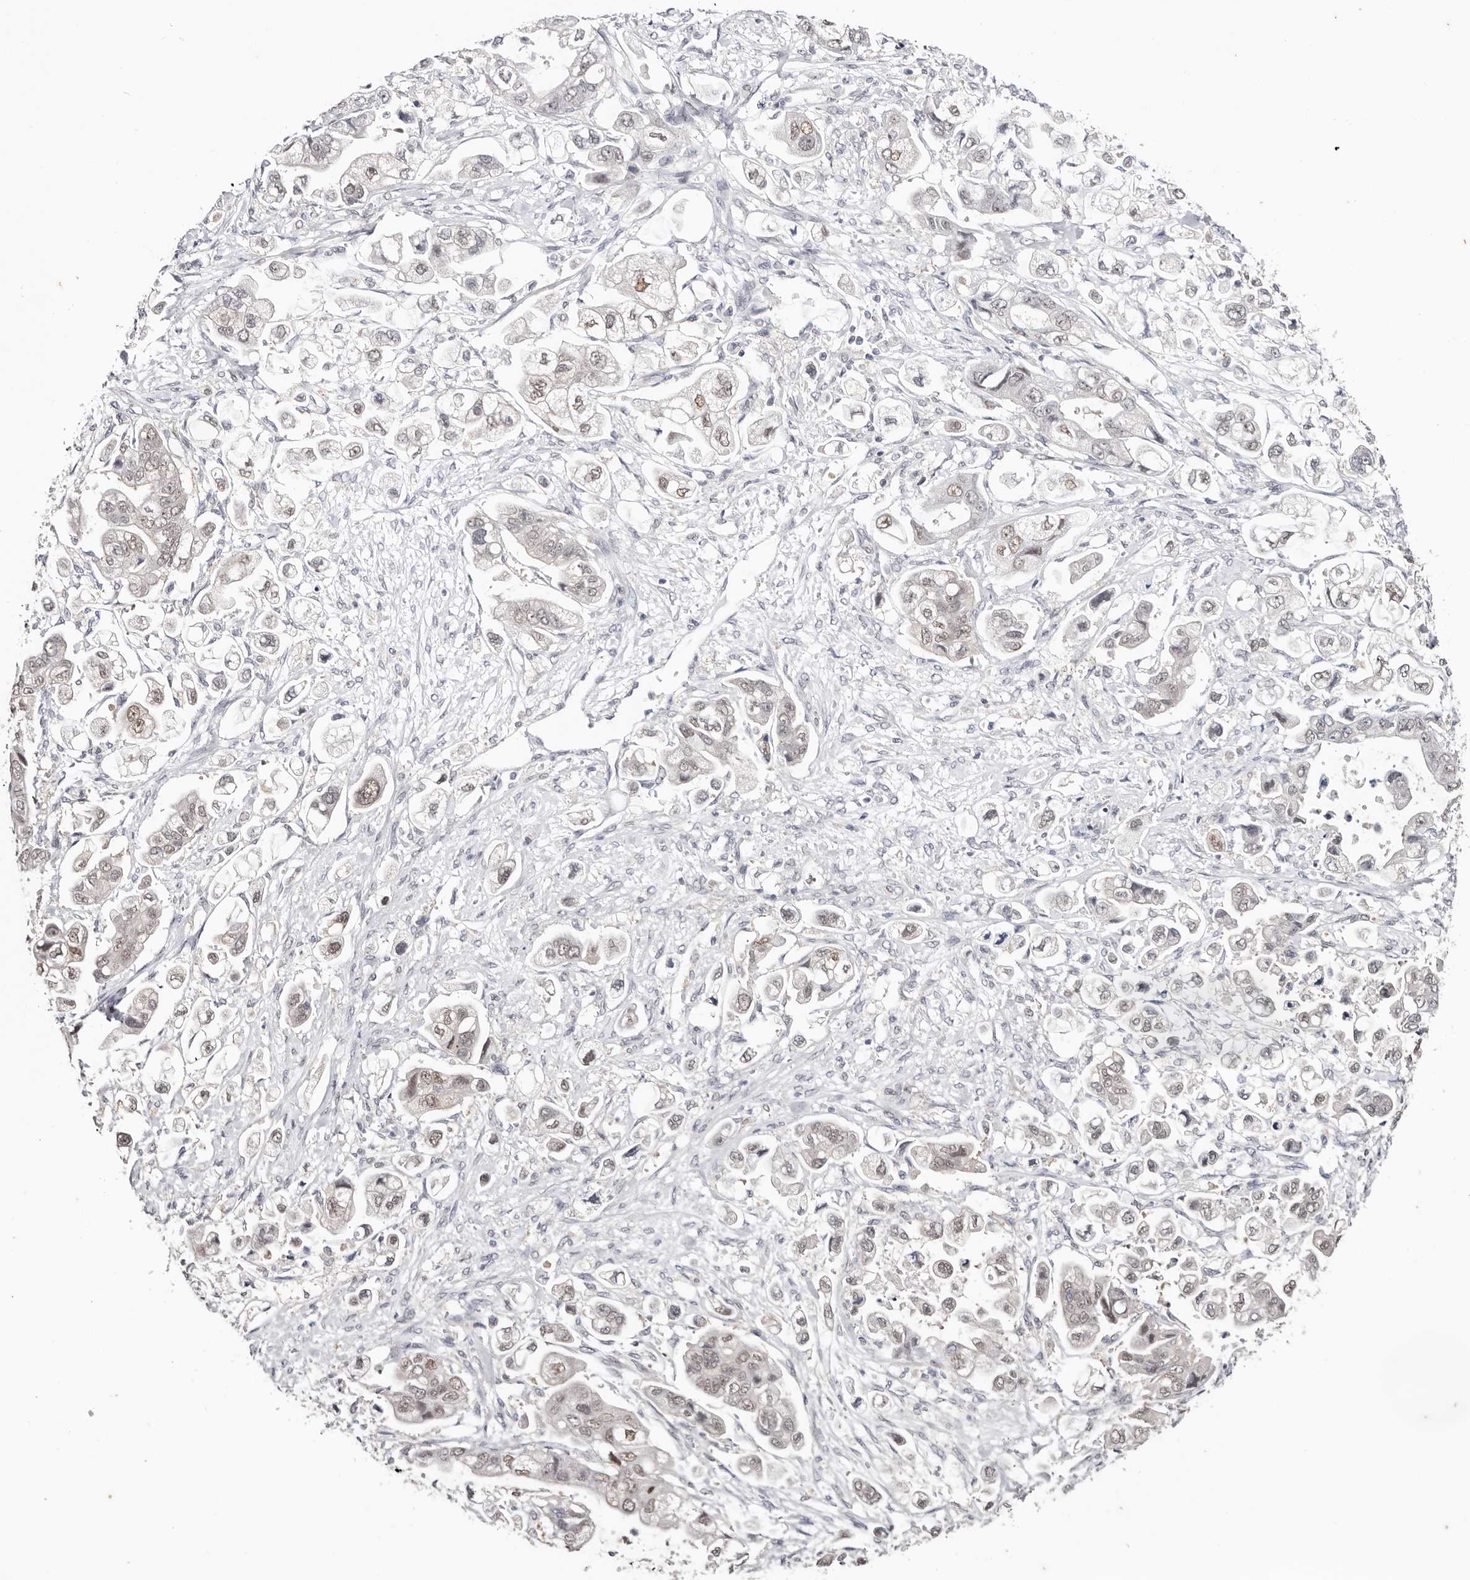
{"staining": {"intensity": "weak", "quantity": "25%-75%", "location": "nuclear"}, "tissue": "stomach cancer", "cell_type": "Tumor cells", "image_type": "cancer", "snomed": [{"axis": "morphology", "description": "Adenocarcinoma, NOS"}, {"axis": "topography", "description": "Stomach"}], "caption": "This is a photomicrograph of IHC staining of stomach adenocarcinoma, which shows weak staining in the nuclear of tumor cells.", "gene": "TYW3", "patient": {"sex": "male", "age": 62}}